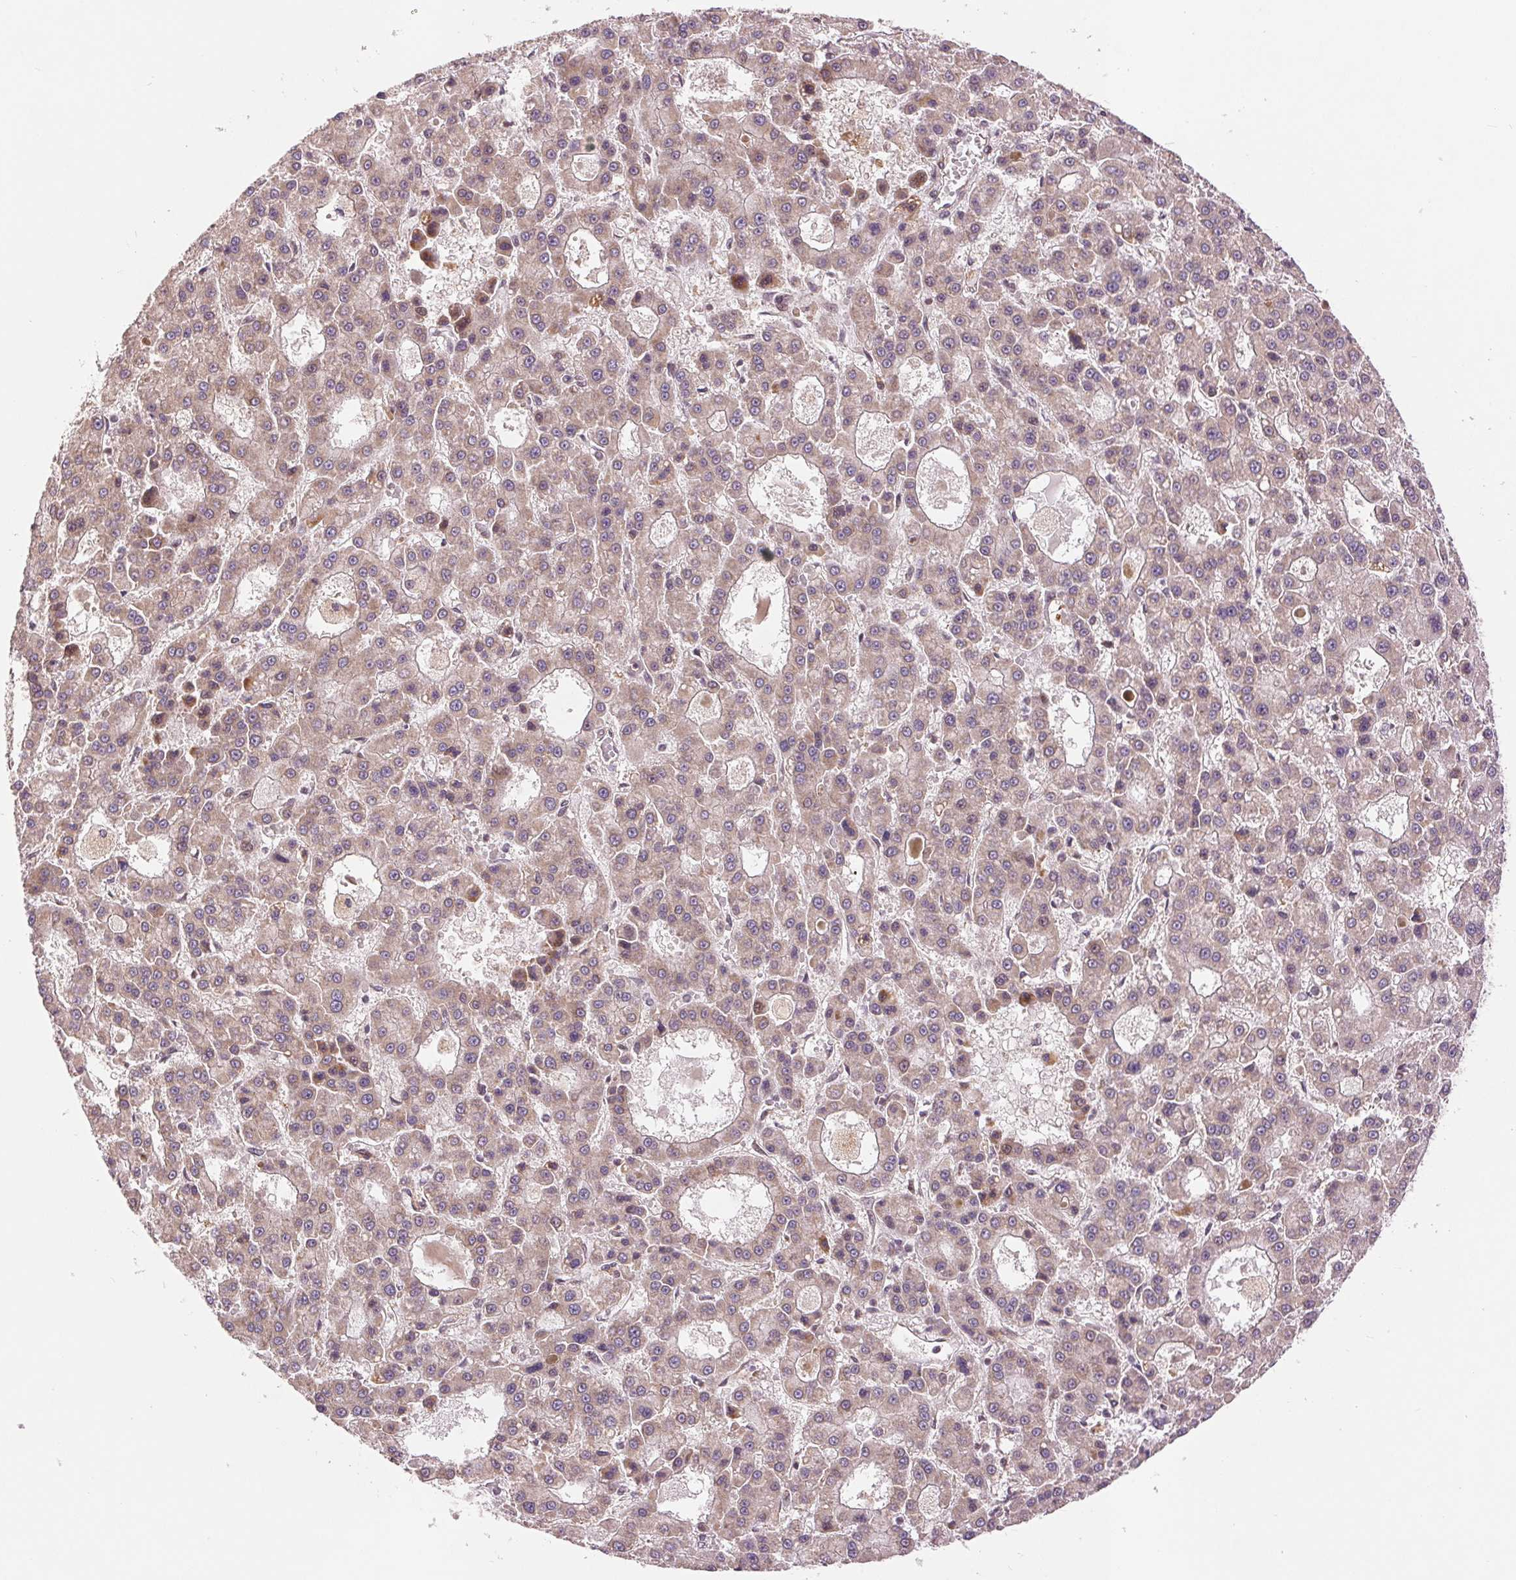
{"staining": {"intensity": "weak", "quantity": "25%-75%", "location": "cytoplasmic/membranous"}, "tissue": "liver cancer", "cell_type": "Tumor cells", "image_type": "cancer", "snomed": [{"axis": "morphology", "description": "Carcinoma, Hepatocellular, NOS"}, {"axis": "topography", "description": "Liver"}], "caption": "This micrograph shows immunohistochemistry staining of human liver cancer, with low weak cytoplasmic/membranous positivity in about 25%-75% of tumor cells.", "gene": "BTF3L4", "patient": {"sex": "male", "age": 70}}